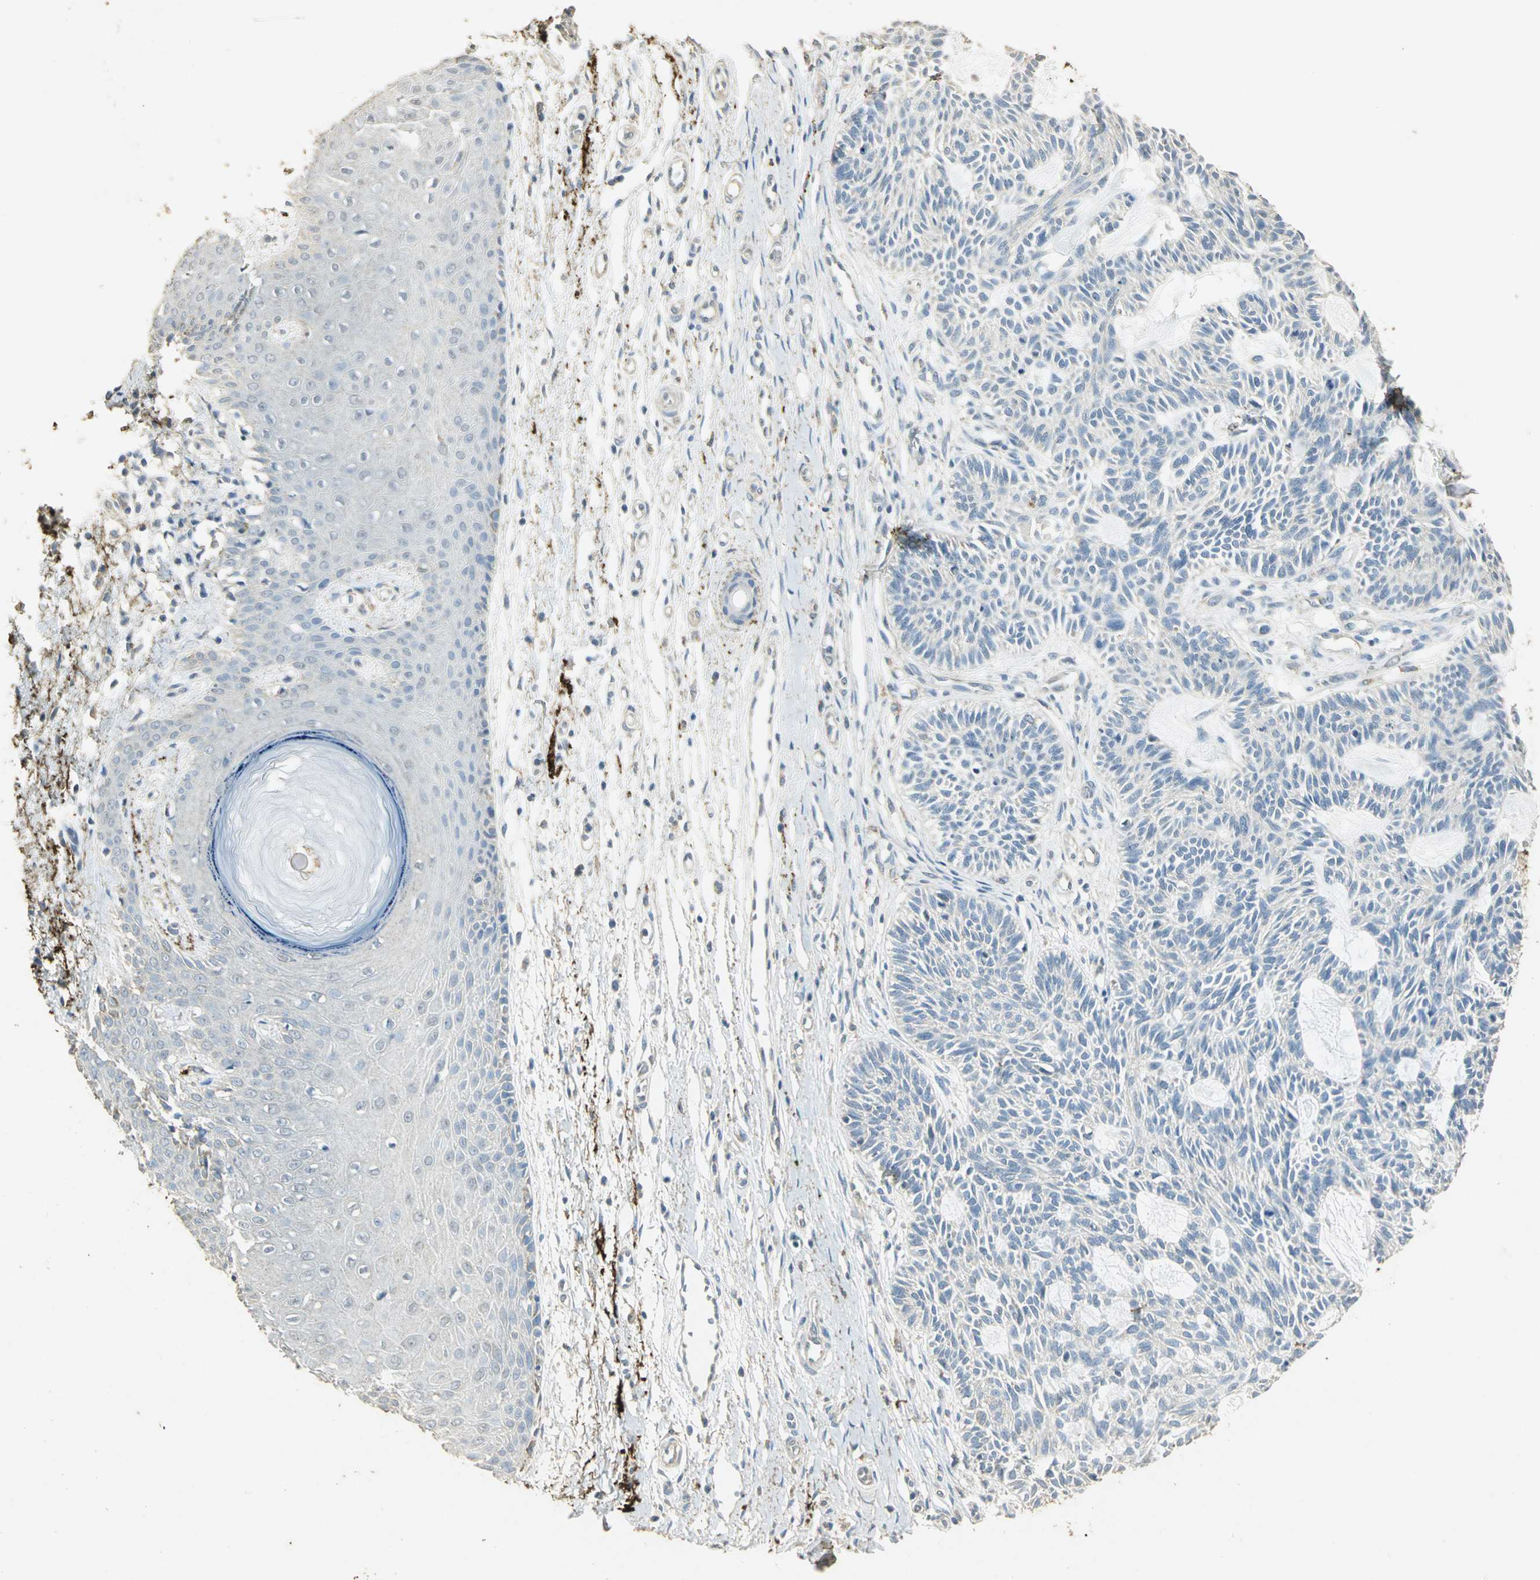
{"staining": {"intensity": "negative", "quantity": "none", "location": "none"}, "tissue": "skin cancer", "cell_type": "Tumor cells", "image_type": "cancer", "snomed": [{"axis": "morphology", "description": "Basal cell carcinoma"}, {"axis": "topography", "description": "Skin"}], "caption": "Immunohistochemistry (IHC) photomicrograph of human skin basal cell carcinoma stained for a protein (brown), which reveals no positivity in tumor cells.", "gene": "ASB9", "patient": {"sex": "male", "age": 67}}